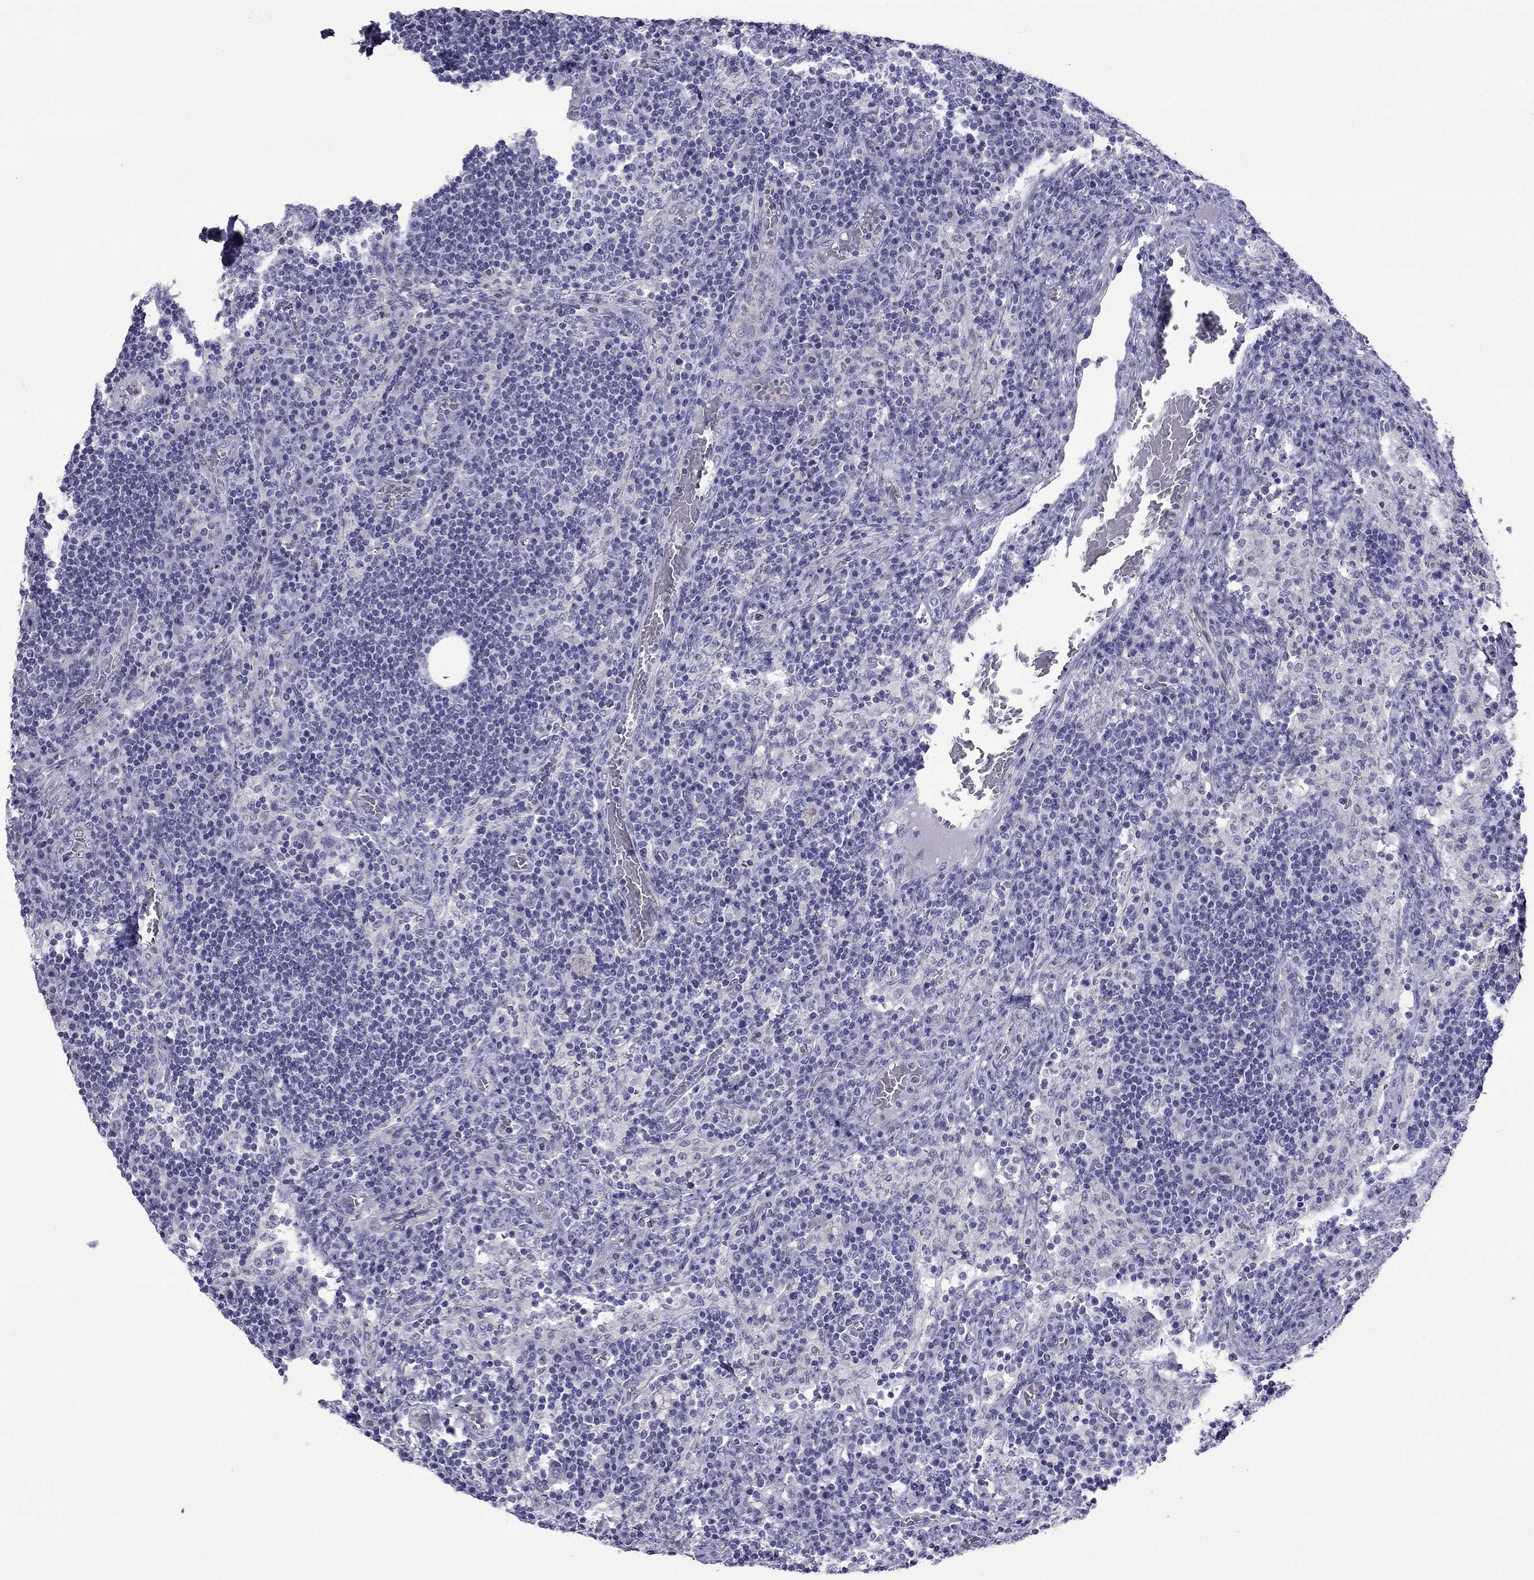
{"staining": {"intensity": "negative", "quantity": "none", "location": "none"}, "tissue": "lymph node", "cell_type": "Germinal center cells", "image_type": "normal", "snomed": [{"axis": "morphology", "description": "Normal tissue, NOS"}, {"axis": "topography", "description": "Lymph node"}], "caption": "Lymph node was stained to show a protein in brown. There is no significant expression in germinal center cells. (DAB immunohistochemistry, high magnification).", "gene": "CROCC2", "patient": {"sex": "male", "age": 63}}